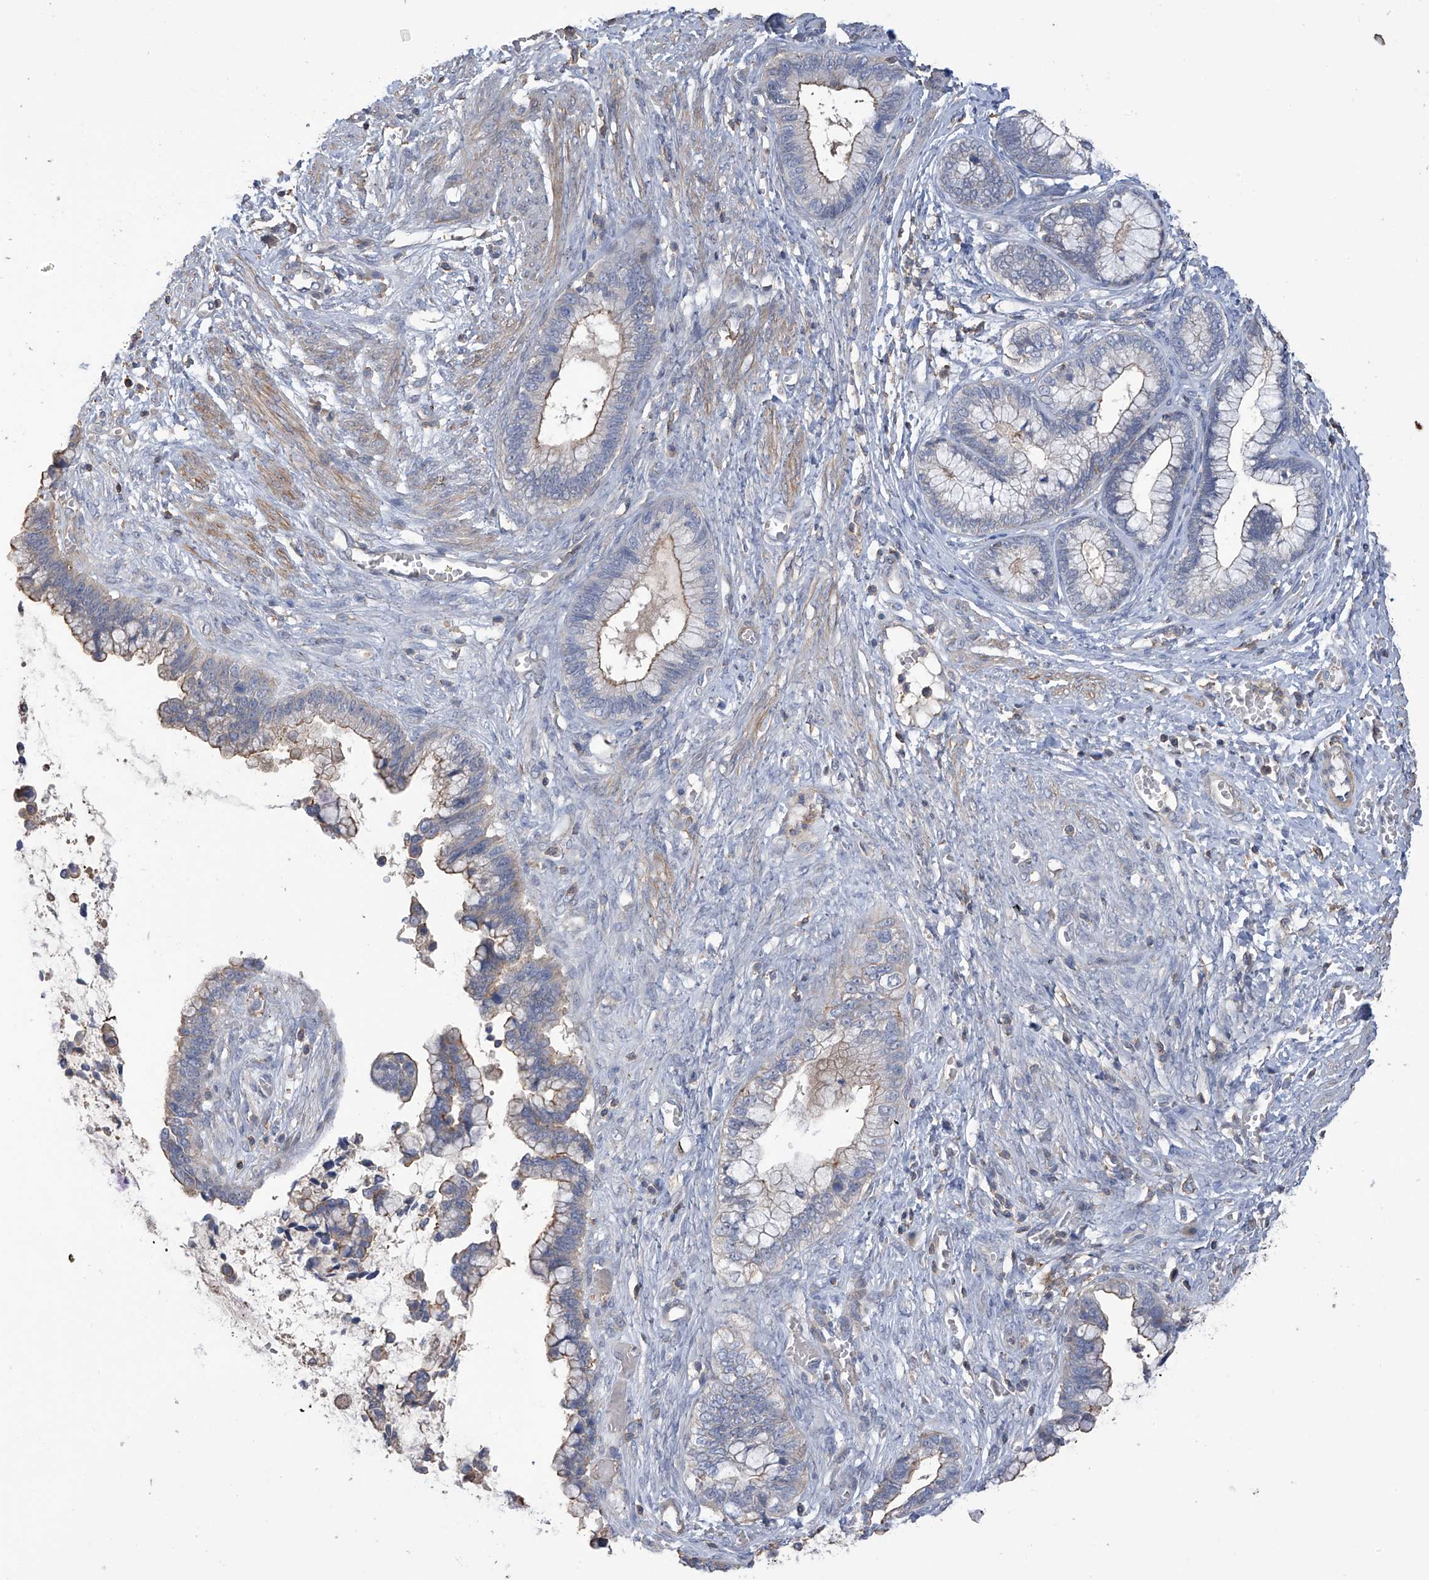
{"staining": {"intensity": "weak", "quantity": "25%-75%", "location": "cytoplasmic/membranous"}, "tissue": "cervical cancer", "cell_type": "Tumor cells", "image_type": "cancer", "snomed": [{"axis": "morphology", "description": "Adenocarcinoma, NOS"}, {"axis": "topography", "description": "Cervix"}], "caption": "This histopathology image reveals IHC staining of human cervical adenocarcinoma, with low weak cytoplasmic/membranous positivity in about 25%-75% of tumor cells.", "gene": "SLFN14", "patient": {"sex": "female", "age": 44}}